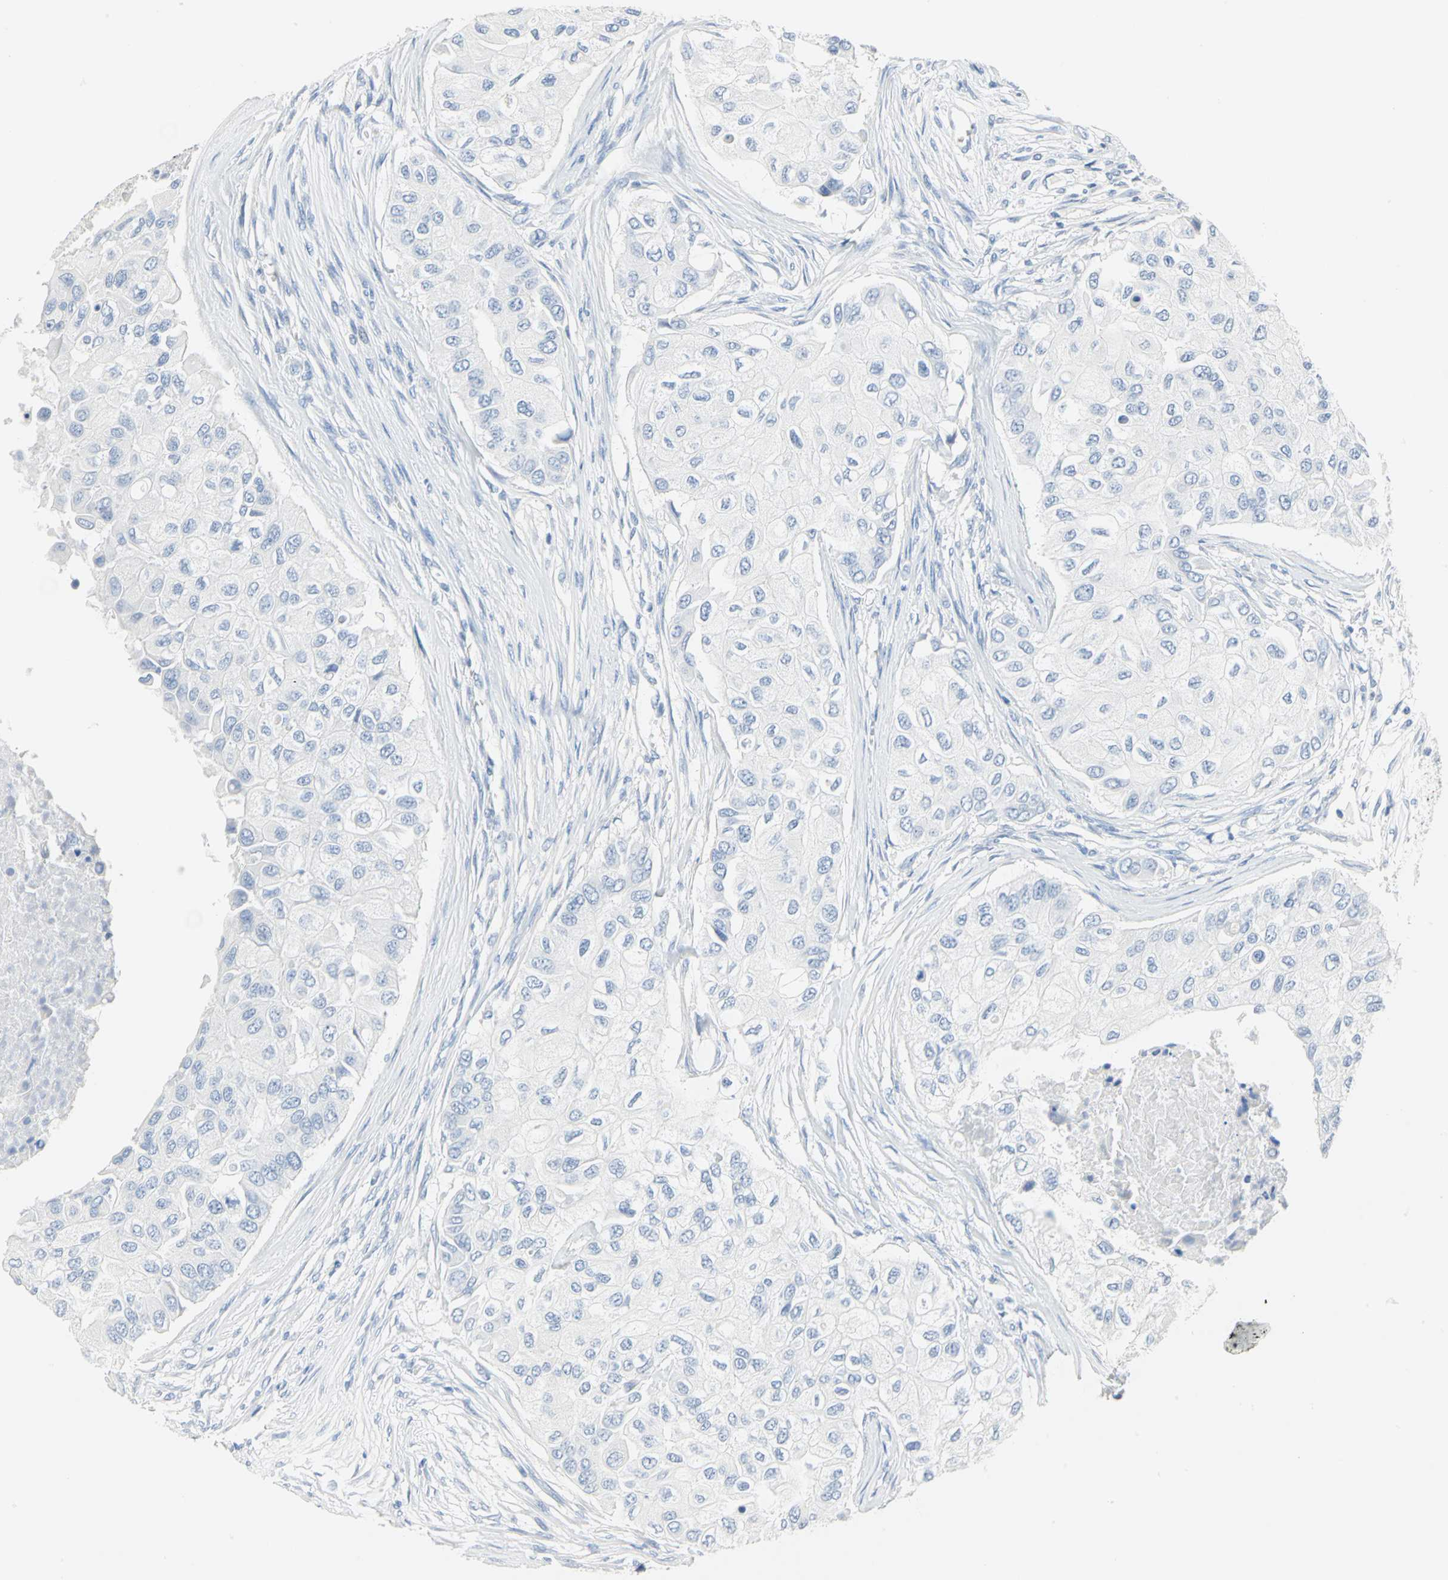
{"staining": {"intensity": "negative", "quantity": "none", "location": "none"}, "tissue": "breast cancer", "cell_type": "Tumor cells", "image_type": "cancer", "snomed": [{"axis": "morphology", "description": "Normal tissue, NOS"}, {"axis": "morphology", "description": "Duct carcinoma"}, {"axis": "topography", "description": "Breast"}], "caption": "There is no significant staining in tumor cells of breast intraductal carcinoma.", "gene": "CA3", "patient": {"sex": "female", "age": 49}}